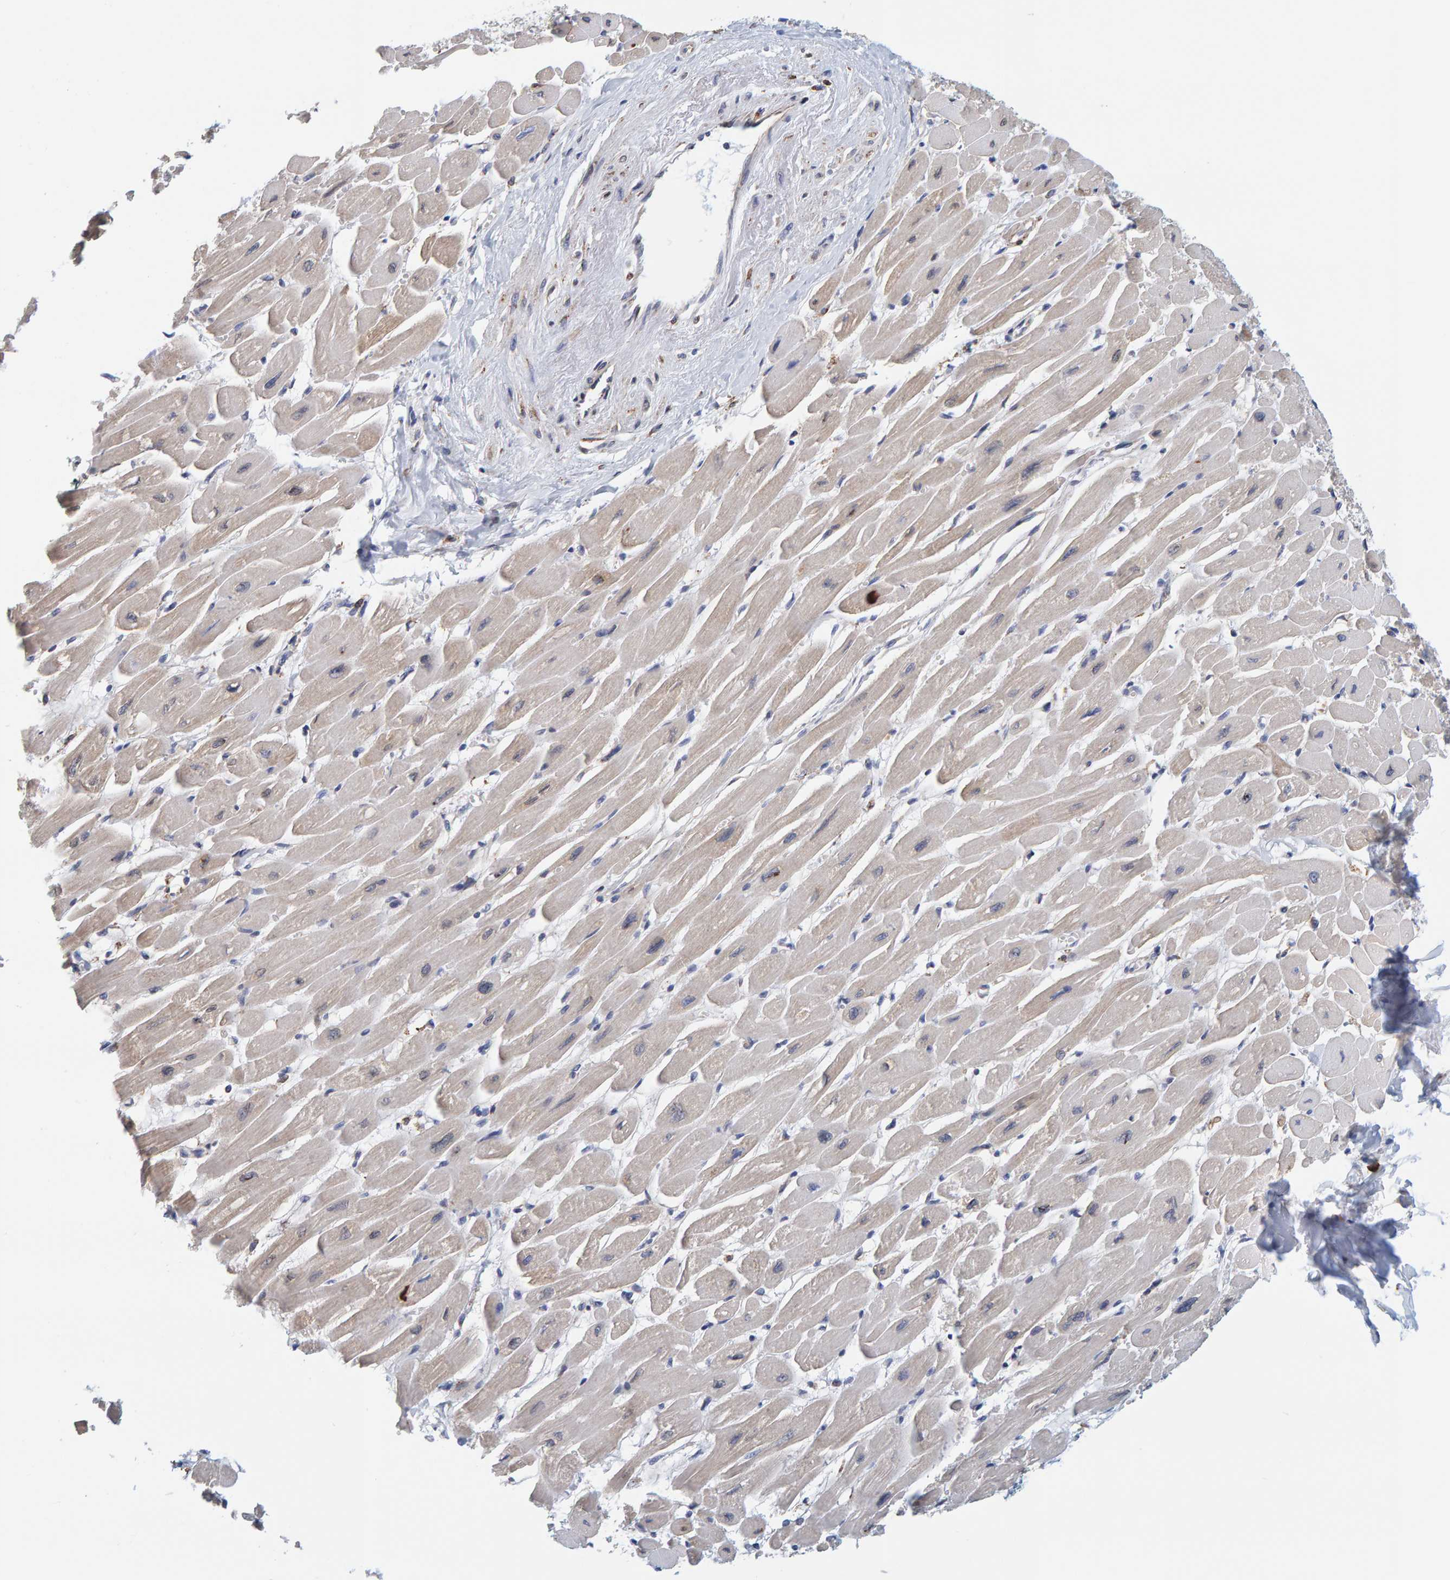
{"staining": {"intensity": "weak", "quantity": "25%-75%", "location": "cytoplasmic/membranous"}, "tissue": "heart muscle", "cell_type": "Cardiomyocytes", "image_type": "normal", "snomed": [{"axis": "morphology", "description": "Normal tissue, NOS"}, {"axis": "topography", "description": "Heart"}], "caption": "Immunohistochemistry (IHC) (DAB) staining of unremarkable heart muscle demonstrates weak cytoplasmic/membranous protein positivity in approximately 25%-75% of cardiomyocytes.", "gene": "SGPL1", "patient": {"sex": "female", "age": 54}}